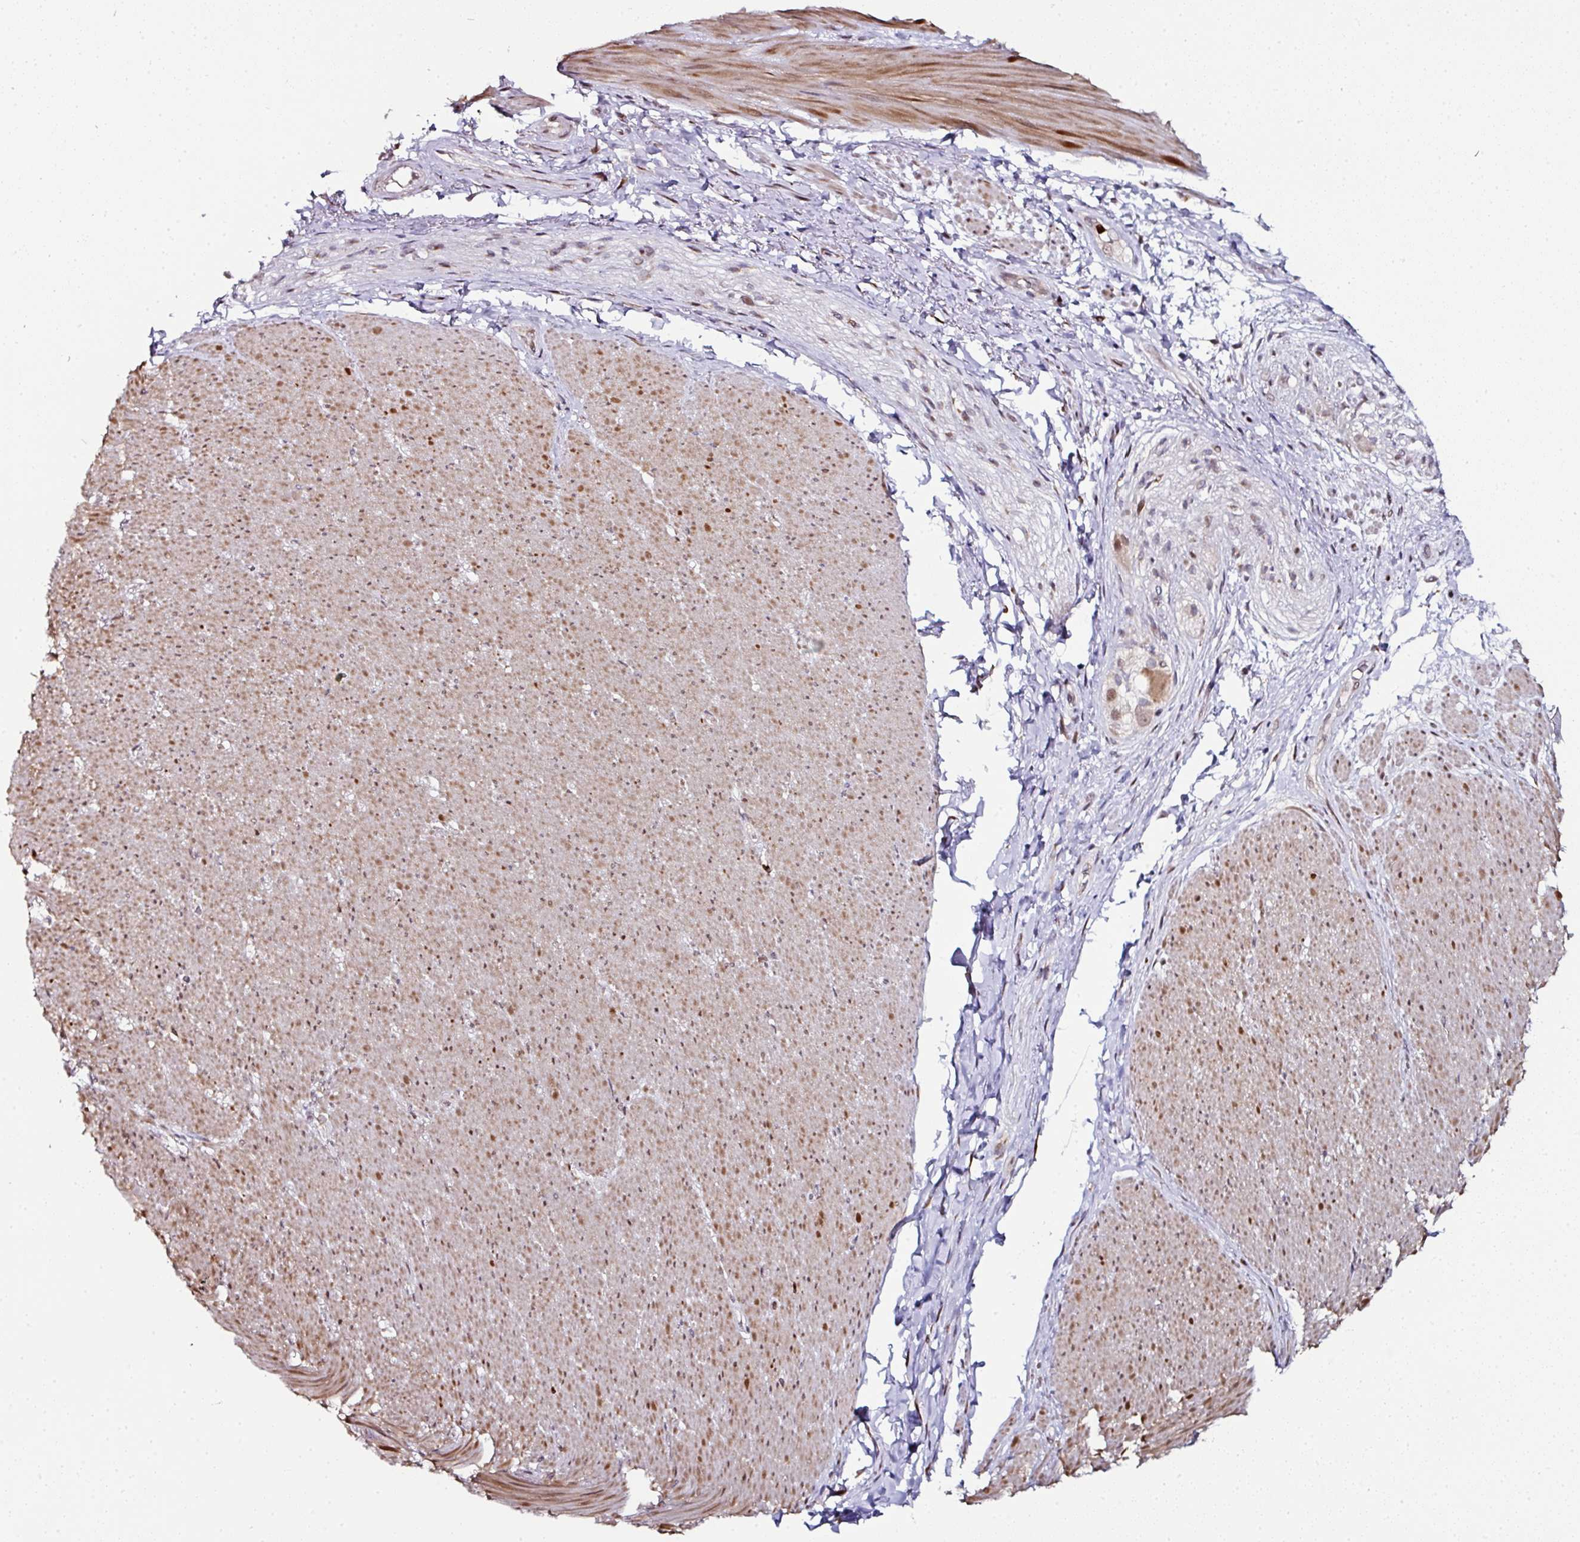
{"staining": {"intensity": "moderate", "quantity": ">75%", "location": "cytoplasmic/membranous,nuclear"}, "tissue": "smooth muscle", "cell_type": "Smooth muscle cells", "image_type": "normal", "snomed": [{"axis": "morphology", "description": "Normal tissue, NOS"}, {"axis": "topography", "description": "Smooth muscle"}, {"axis": "topography", "description": "Rectum"}], "caption": "This is an image of IHC staining of normal smooth muscle, which shows moderate staining in the cytoplasmic/membranous,nuclear of smooth muscle cells.", "gene": "APOLD1", "patient": {"sex": "male", "age": 53}}